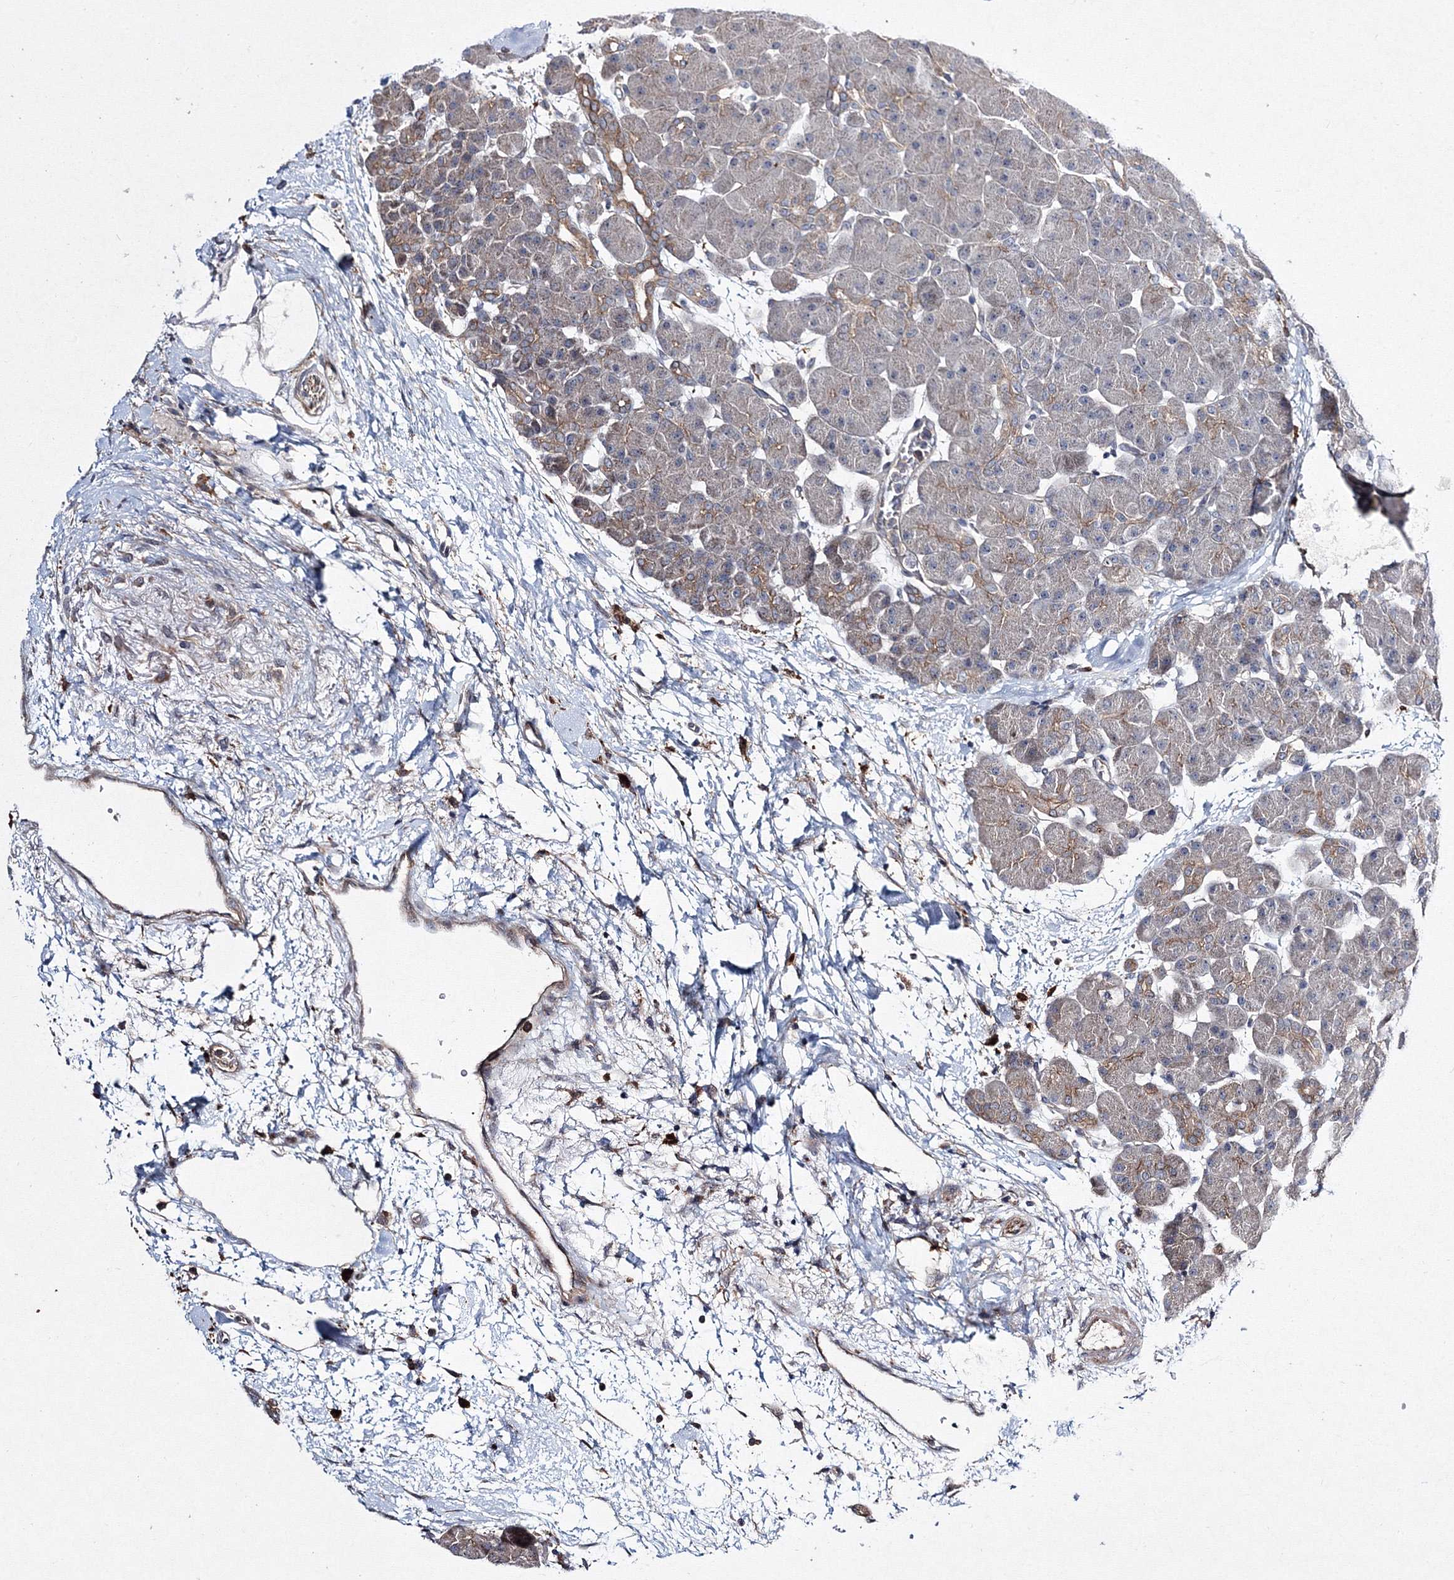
{"staining": {"intensity": "moderate", "quantity": "<25%", "location": "cytoplasmic/membranous"}, "tissue": "pancreas", "cell_type": "Exocrine glandular cells", "image_type": "normal", "snomed": [{"axis": "morphology", "description": "Normal tissue, NOS"}, {"axis": "topography", "description": "Pancreas"}], "caption": "Moderate cytoplasmic/membranous staining is seen in about <25% of exocrine glandular cells in normal pancreas.", "gene": "RANBP3L", "patient": {"sex": "male", "age": 66}}